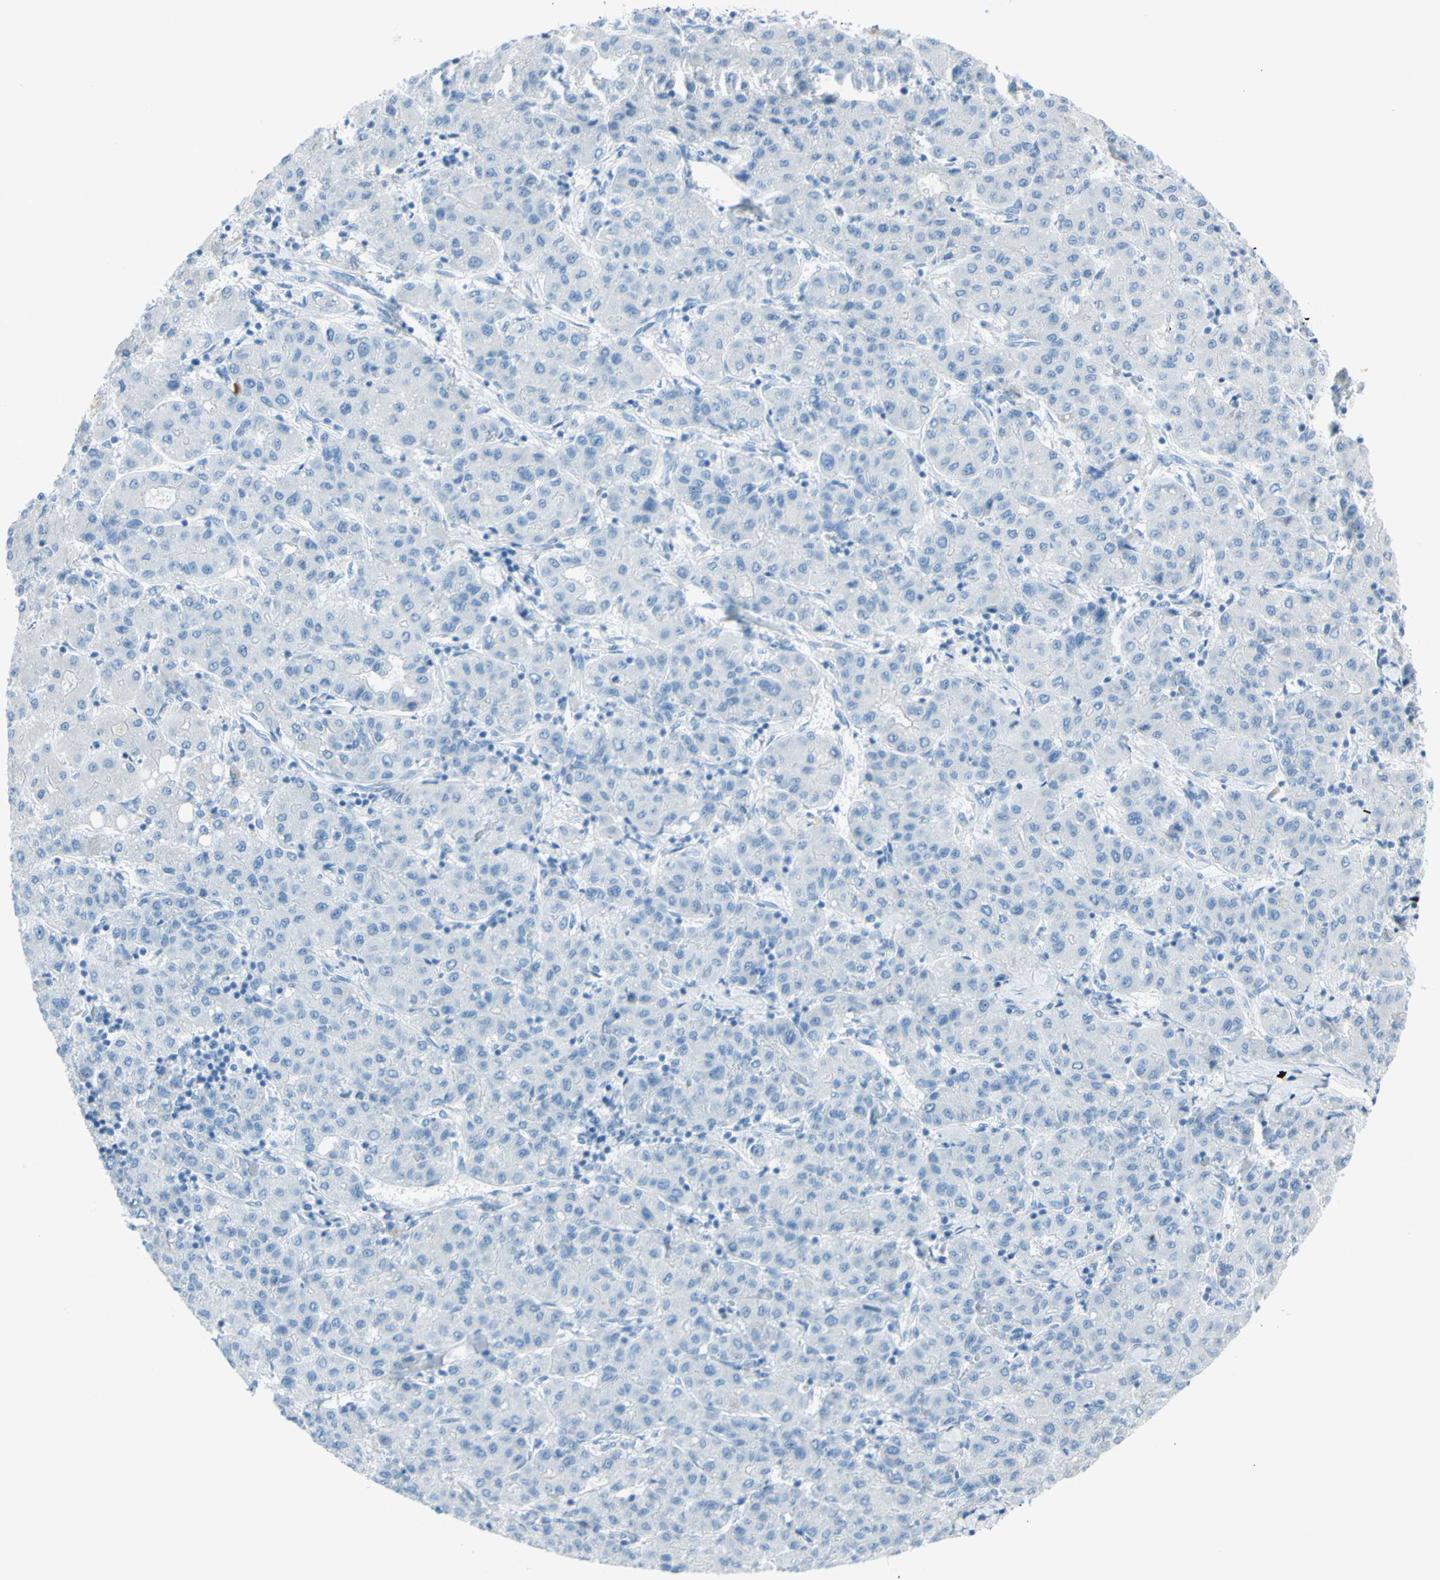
{"staining": {"intensity": "negative", "quantity": "none", "location": "none"}, "tissue": "liver cancer", "cell_type": "Tumor cells", "image_type": "cancer", "snomed": [{"axis": "morphology", "description": "Carcinoma, Hepatocellular, NOS"}, {"axis": "topography", "description": "Liver"}], "caption": "Tumor cells show no significant protein positivity in liver cancer. The staining is performed using DAB brown chromogen with nuclei counter-stained in using hematoxylin.", "gene": "TFPI2", "patient": {"sex": "male", "age": 65}}